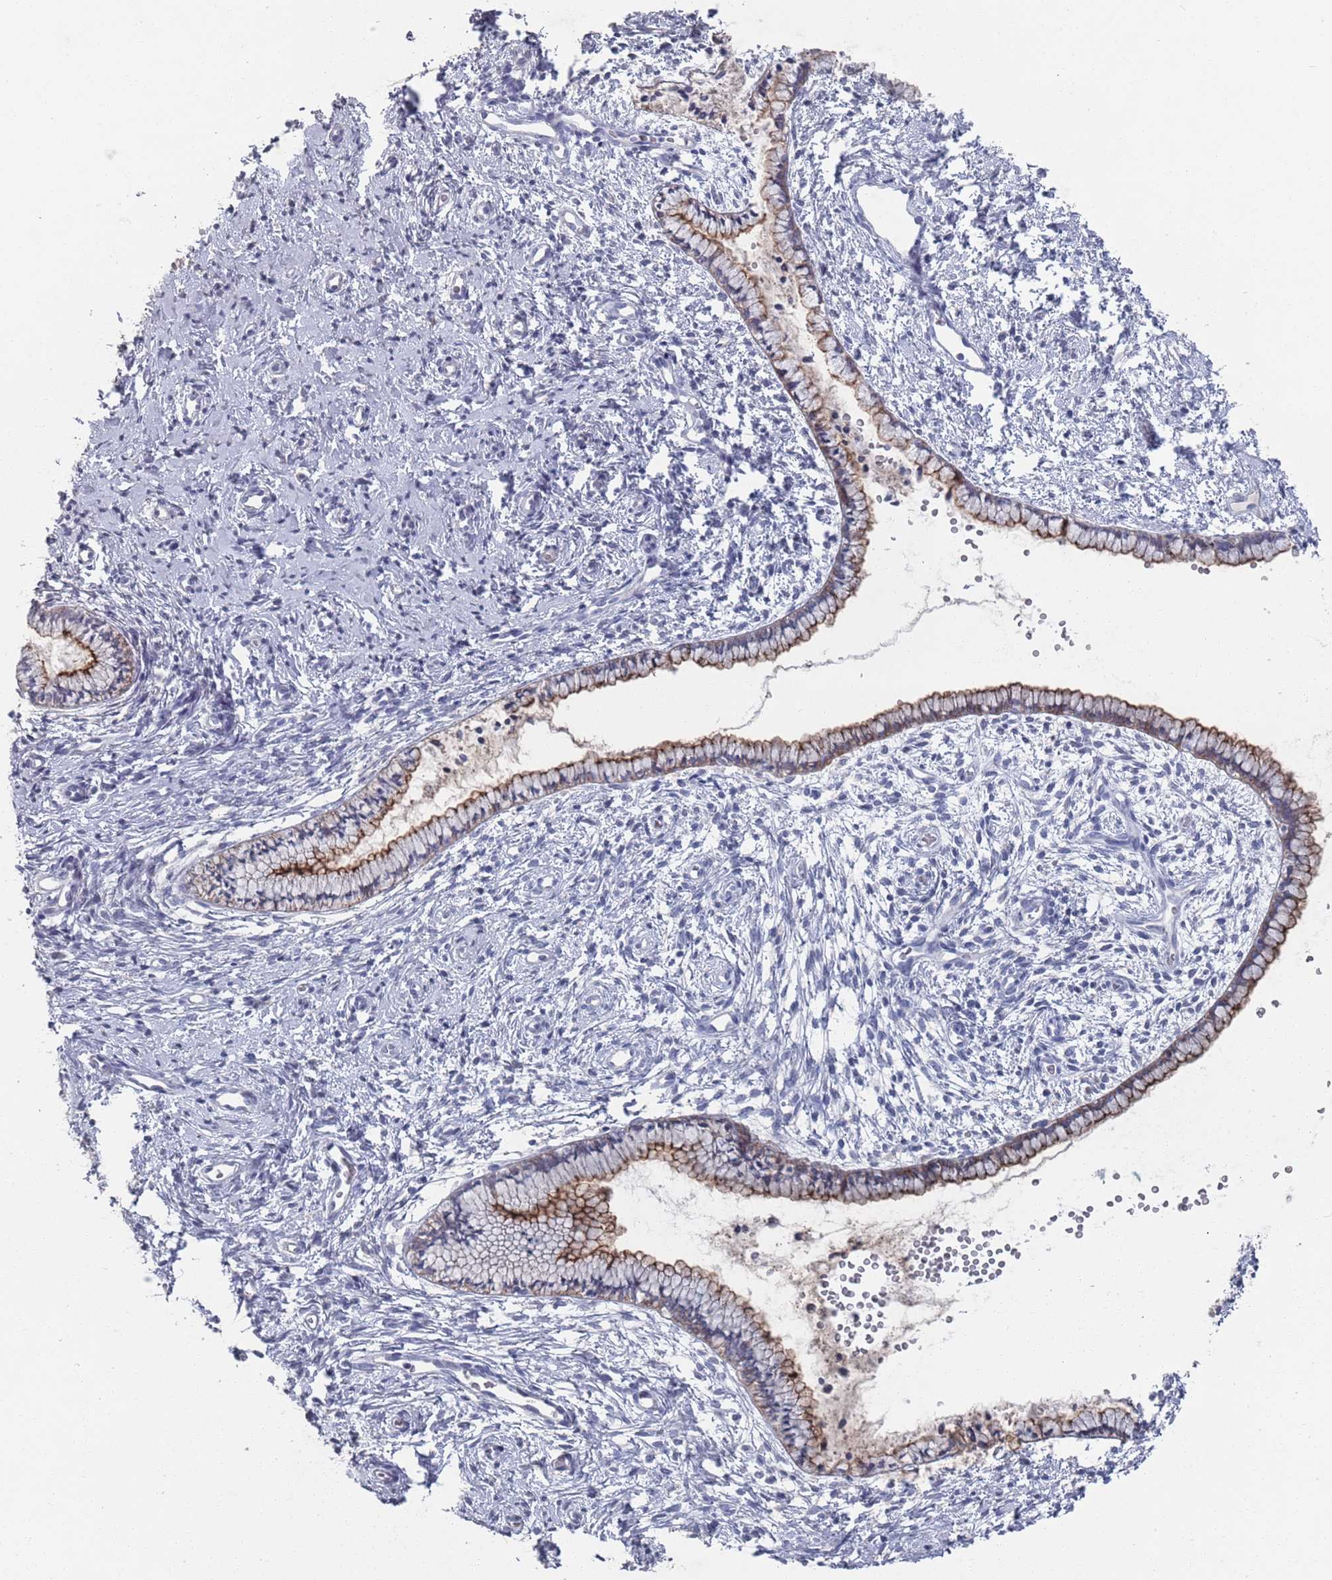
{"staining": {"intensity": "strong", "quantity": "25%-75%", "location": "cytoplasmic/membranous"}, "tissue": "cervix", "cell_type": "Glandular cells", "image_type": "normal", "snomed": [{"axis": "morphology", "description": "Normal tissue, NOS"}, {"axis": "topography", "description": "Cervix"}], "caption": "Protein expression by immunohistochemistry displays strong cytoplasmic/membranous positivity in about 25%-75% of glandular cells in benign cervix.", "gene": "PROM2", "patient": {"sex": "female", "age": 57}}